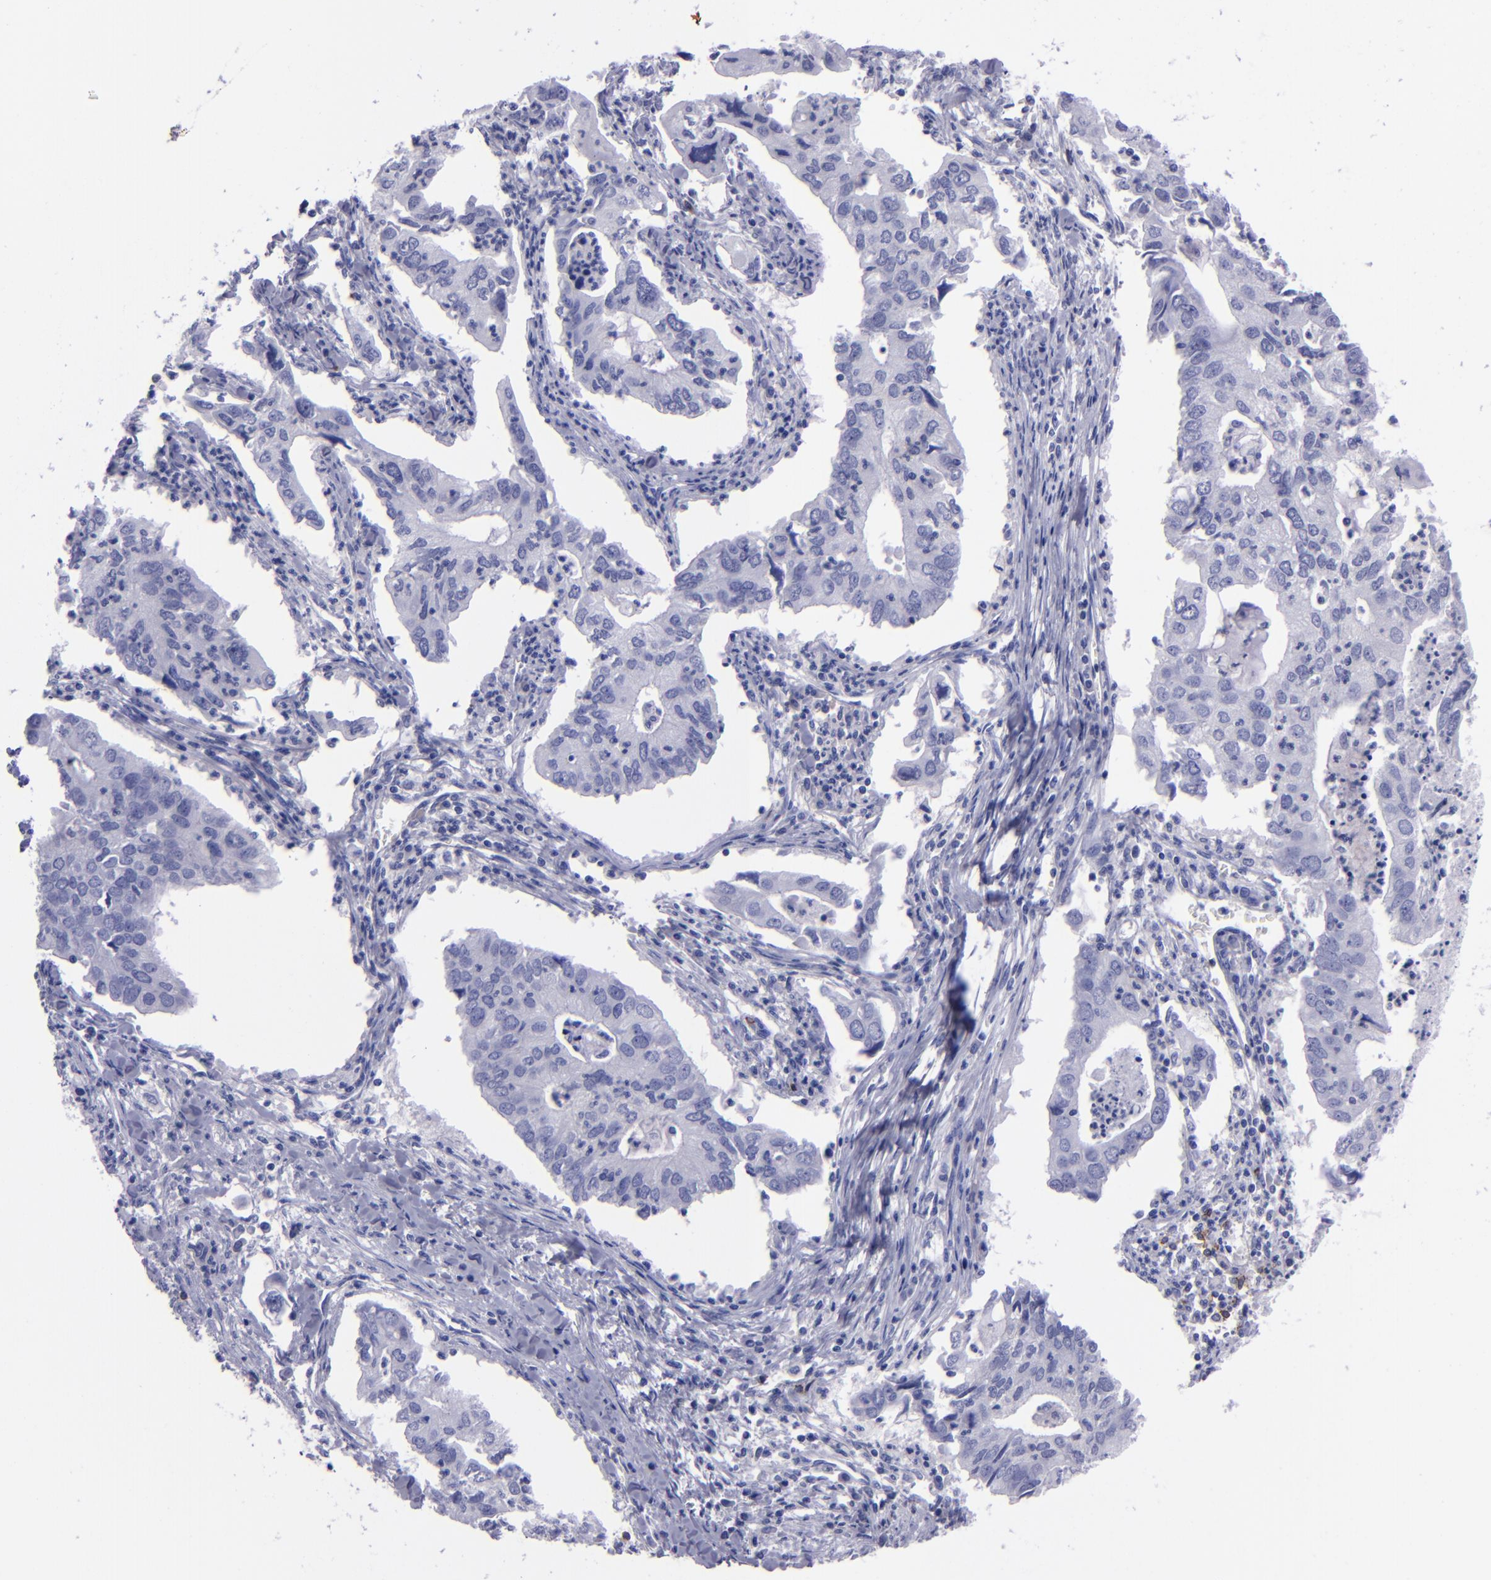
{"staining": {"intensity": "negative", "quantity": "none", "location": "none"}, "tissue": "lung cancer", "cell_type": "Tumor cells", "image_type": "cancer", "snomed": [{"axis": "morphology", "description": "Adenocarcinoma, NOS"}, {"axis": "topography", "description": "Lung"}], "caption": "High power microscopy image of an IHC histopathology image of lung cancer (adenocarcinoma), revealing no significant staining in tumor cells.", "gene": "CD37", "patient": {"sex": "male", "age": 48}}